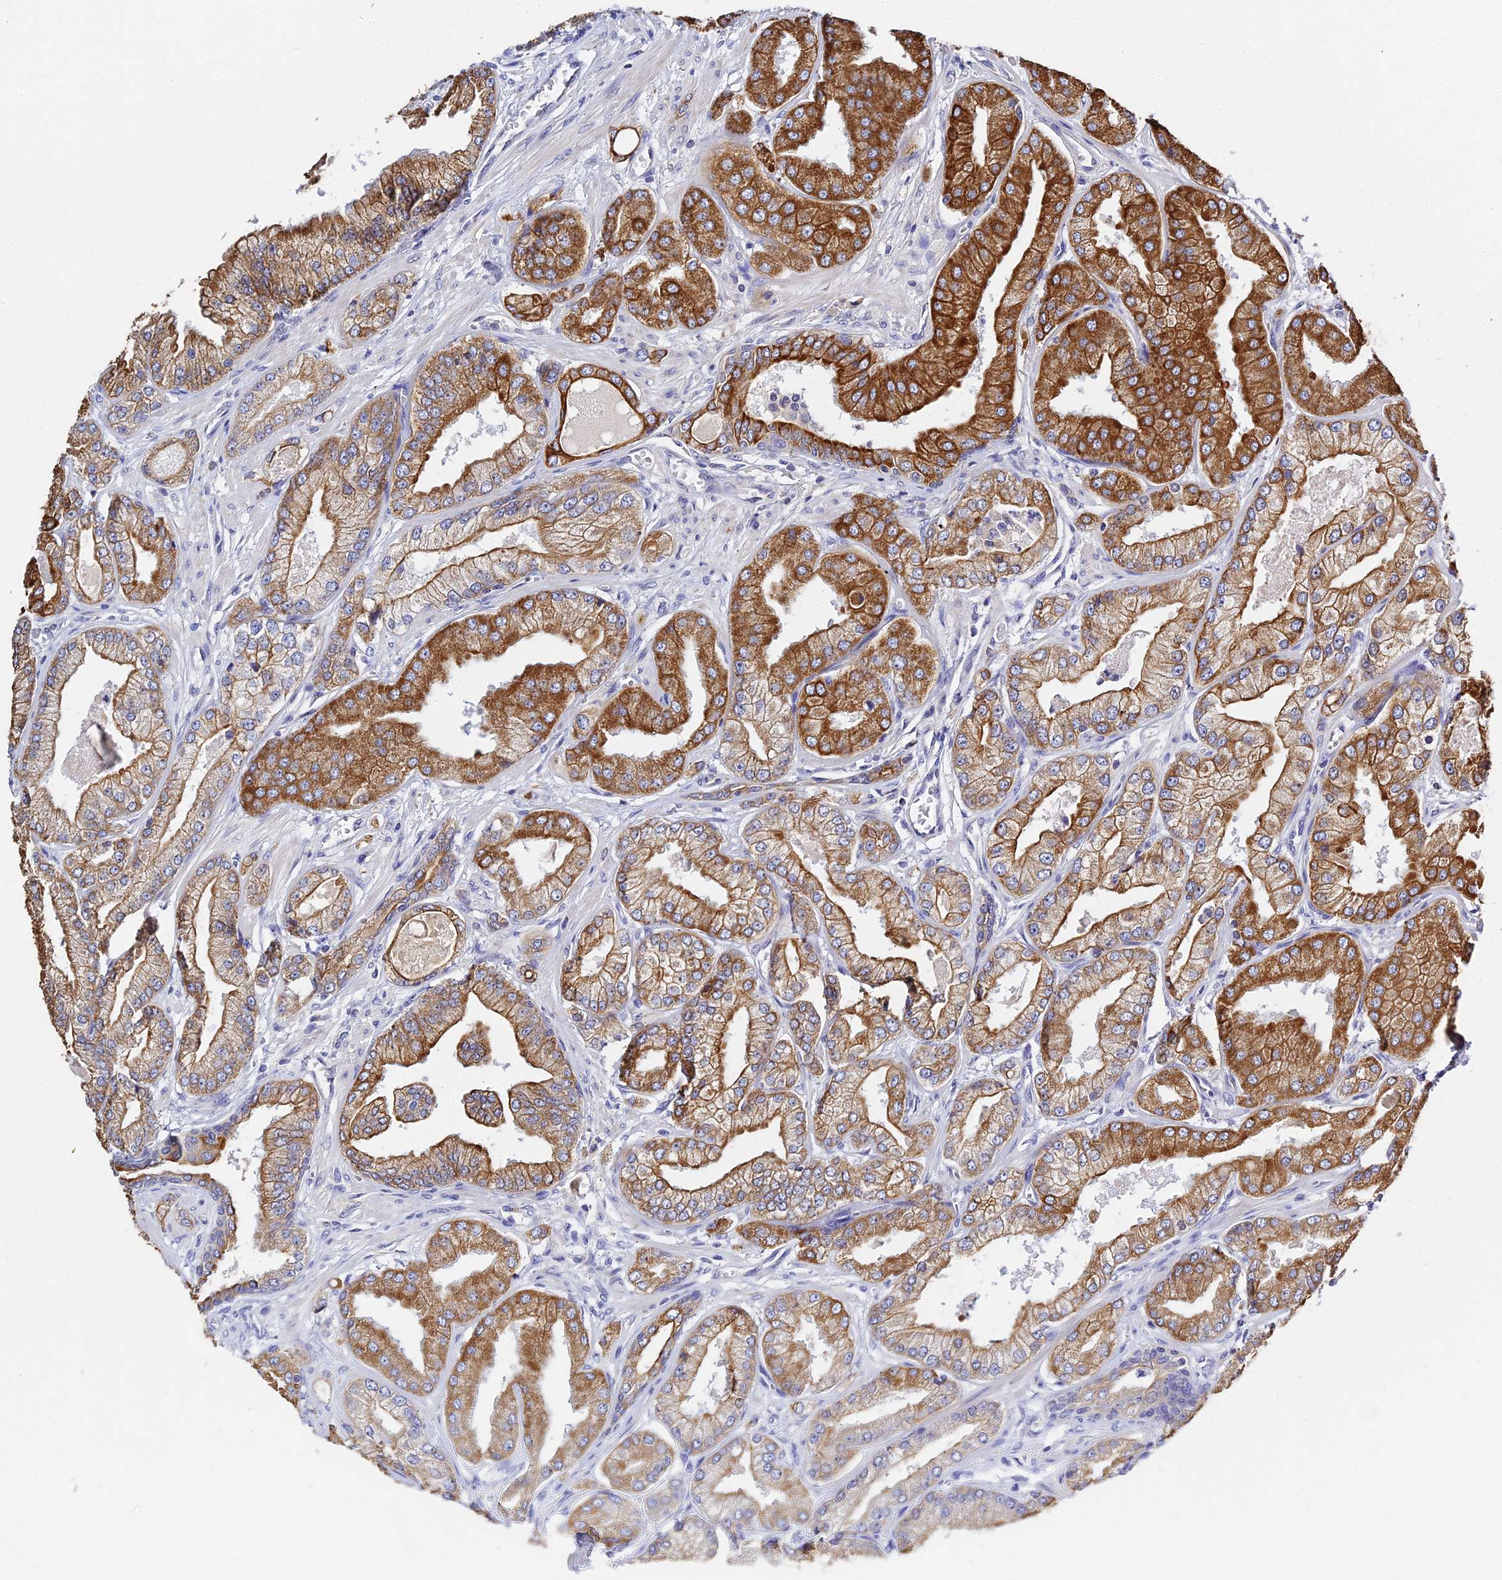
{"staining": {"intensity": "strong", "quantity": ">75%", "location": "cytoplasmic/membranous"}, "tissue": "prostate cancer", "cell_type": "Tumor cells", "image_type": "cancer", "snomed": [{"axis": "morphology", "description": "Adenocarcinoma, Low grade"}, {"axis": "topography", "description": "Prostate"}], "caption": "A histopathology image showing strong cytoplasmic/membranous expression in about >75% of tumor cells in prostate adenocarcinoma (low-grade), as visualized by brown immunohistochemical staining.", "gene": "ZXDA", "patient": {"sex": "male", "age": 55}}